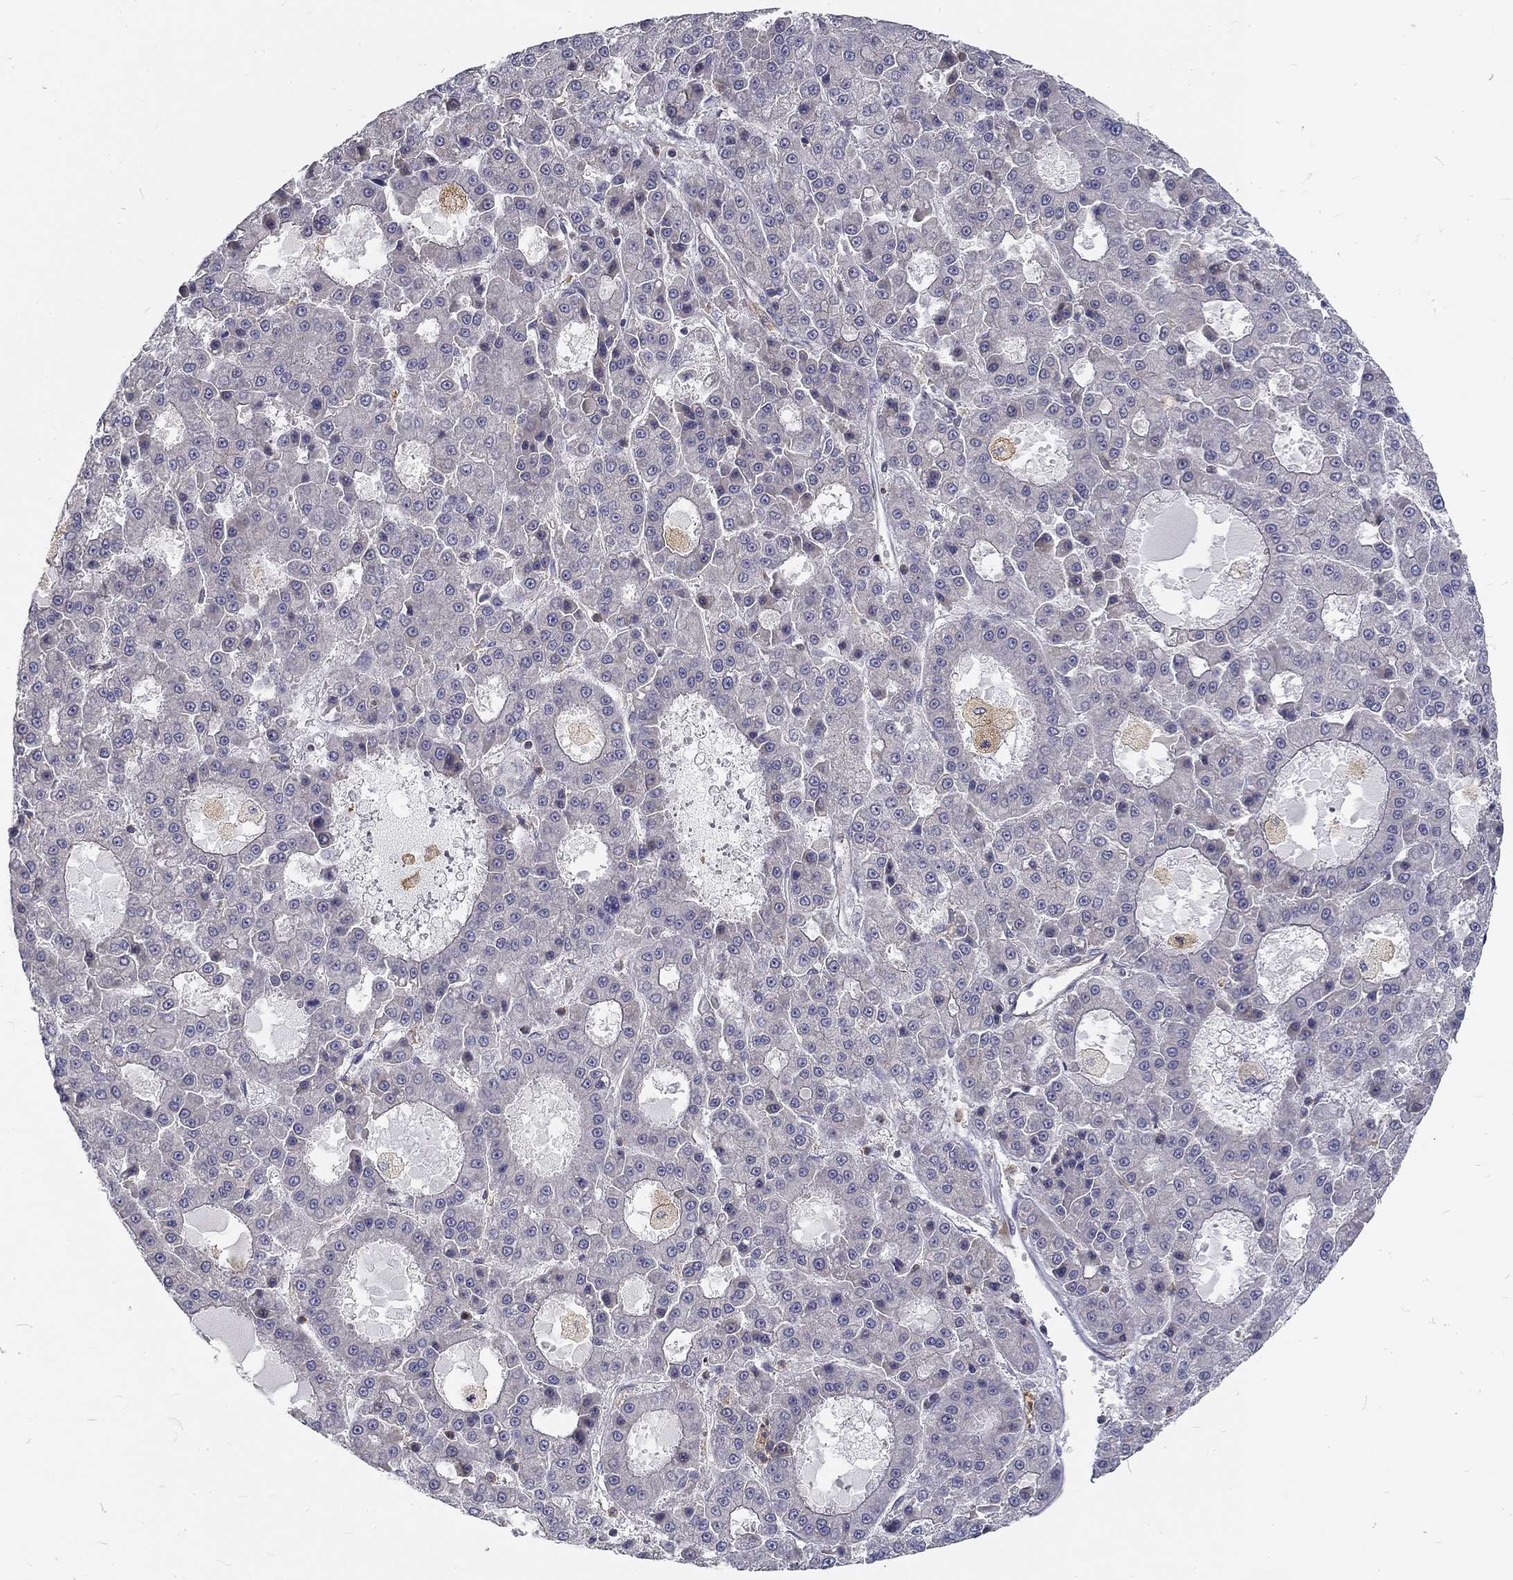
{"staining": {"intensity": "negative", "quantity": "none", "location": "none"}, "tissue": "liver cancer", "cell_type": "Tumor cells", "image_type": "cancer", "snomed": [{"axis": "morphology", "description": "Carcinoma, Hepatocellular, NOS"}, {"axis": "topography", "description": "Liver"}], "caption": "Tumor cells show no significant positivity in liver cancer. The staining was performed using DAB (3,3'-diaminobenzidine) to visualize the protein expression in brown, while the nuclei were stained in blue with hematoxylin (Magnification: 20x).", "gene": "MTMR11", "patient": {"sex": "male", "age": 70}}